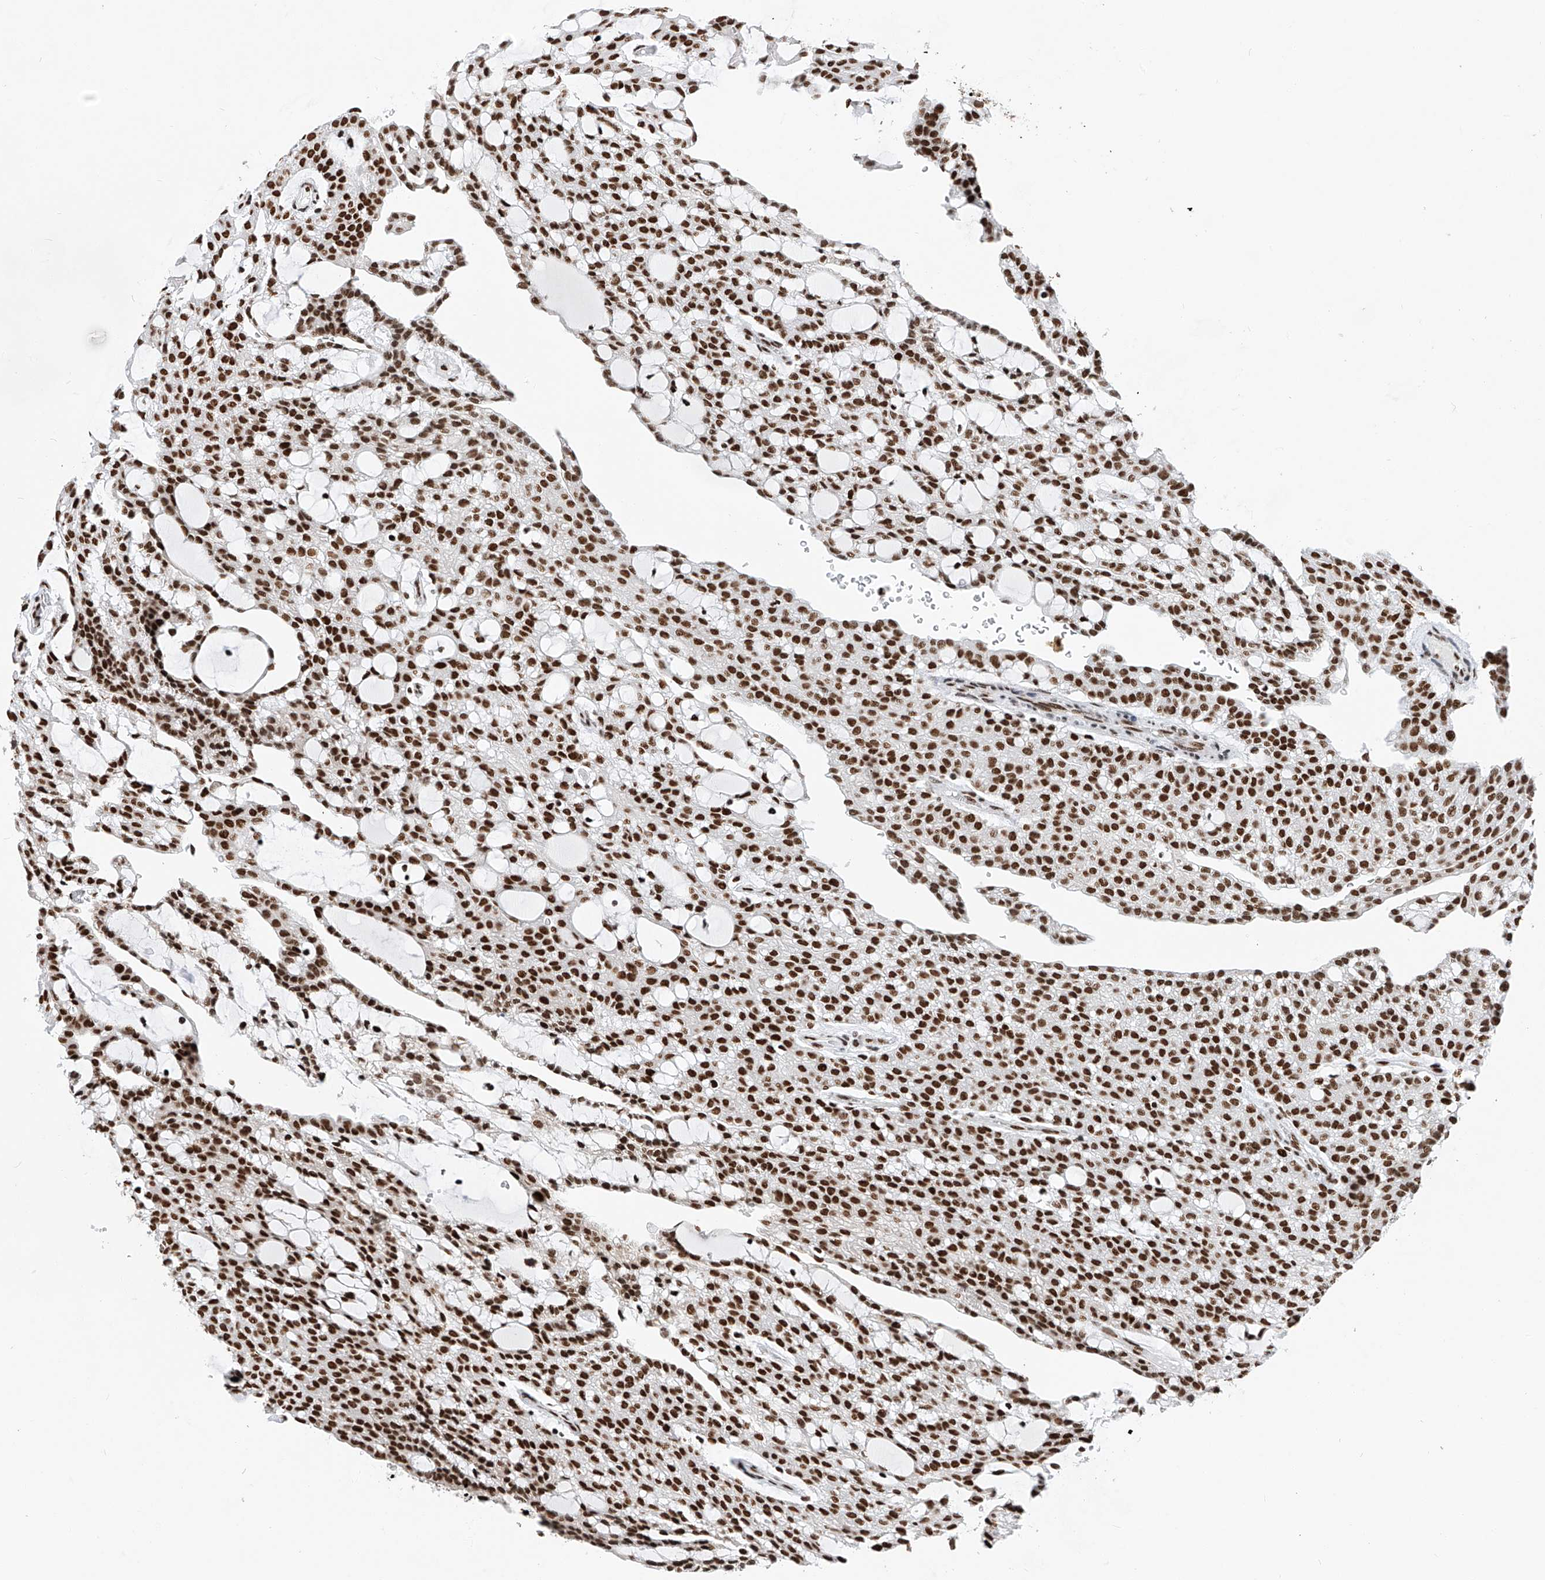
{"staining": {"intensity": "strong", "quantity": ">75%", "location": "nuclear"}, "tissue": "renal cancer", "cell_type": "Tumor cells", "image_type": "cancer", "snomed": [{"axis": "morphology", "description": "Adenocarcinoma, NOS"}, {"axis": "topography", "description": "Kidney"}], "caption": "Brown immunohistochemical staining in renal cancer (adenocarcinoma) exhibits strong nuclear positivity in about >75% of tumor cells.", "gene": "SRSF6", "patient": {"sex": "male", "age": 63}}